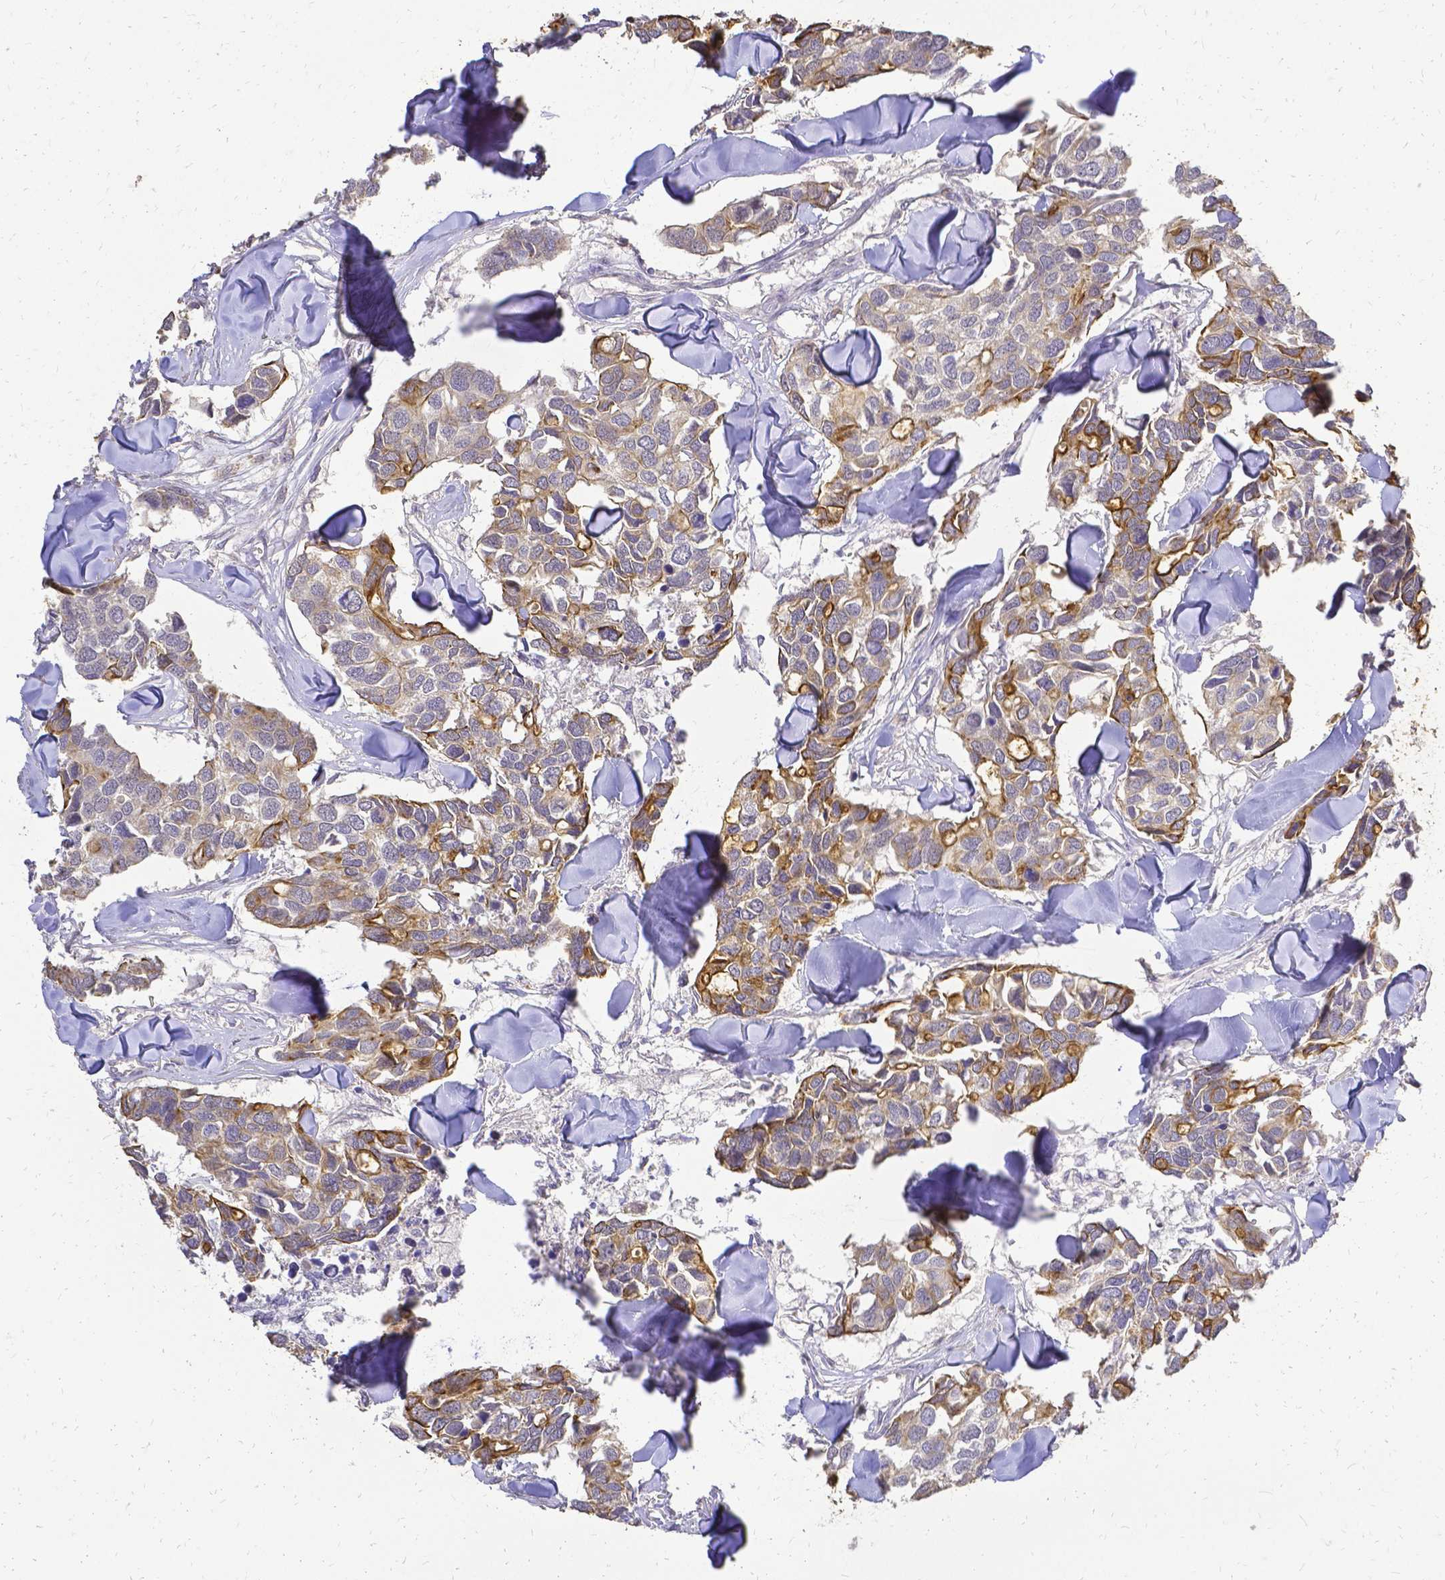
{"staining": {"intensity": "moderate", "quantity": "25%-75%", "location": "cytoplasmic/membranous"}, "tissue": "breast cancer", "cell_type": "Tumor cells", "image_type": "cancer", "snomed": [{"axis": "morphology", "description": "Duct carcinoma"}, {"axis": "topography", "description": "Breast"}], "caption": "Immunohistochemical staining of human breast cancer exhibits moderate cytoplasmic/membranous protein positivity in about 25%-75% of tumor cells.", "gene": "CIB1", "patient": {"sex": "female", "age": 83}}